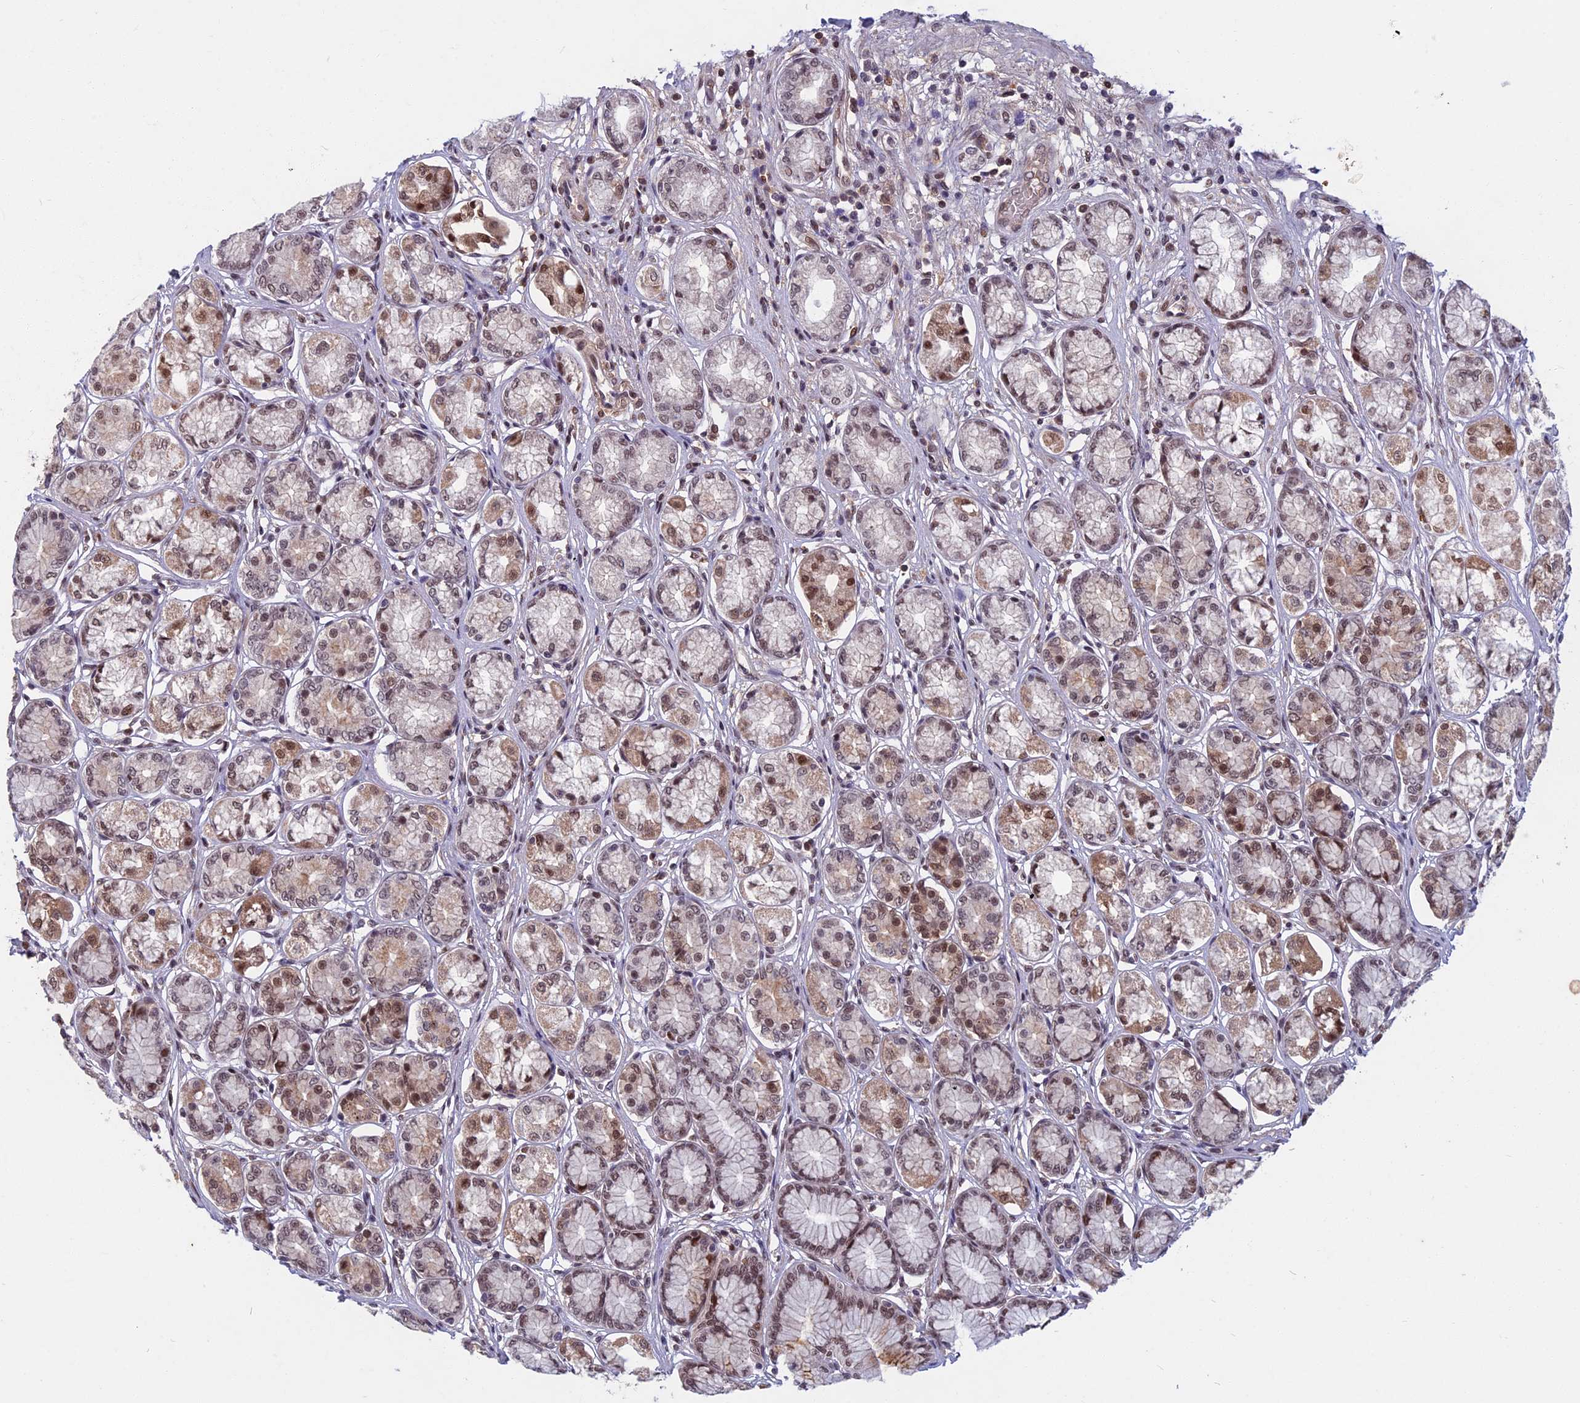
{"staining": {"intensity": "moderate", "quantity": ">75%", "location": "cytoplasmic/membranous,nuclear"}, "tissue": "stomach", "cell_type": "Glandular cells", "image_type": "normal", "snomed": [{"axis": "morphology", "description": "Normal tissue, NOS"}, {"axis": "morphology", "description": "Adenocarcinoma, NOS"}, {"axis": "morphology", "description": "Adenocarcinoma, High grade"}, {"axis": "topography", "description": "Stomach, upper"}, {"axis": "topography", "description": "Stomach"}], "caption": "Immunohistochemistry (IHC) of unremarkable stomach shows medium levels of moderate cytoplasmic/membranous,nuclear staining in about >75% of glandular cells. (DAB (3,3'-diaminobenzidine) = brown stain, brightfield microscopy at high magnification).", "gene": "CDC7", "patient": {"sex": "female", "age": 65}}